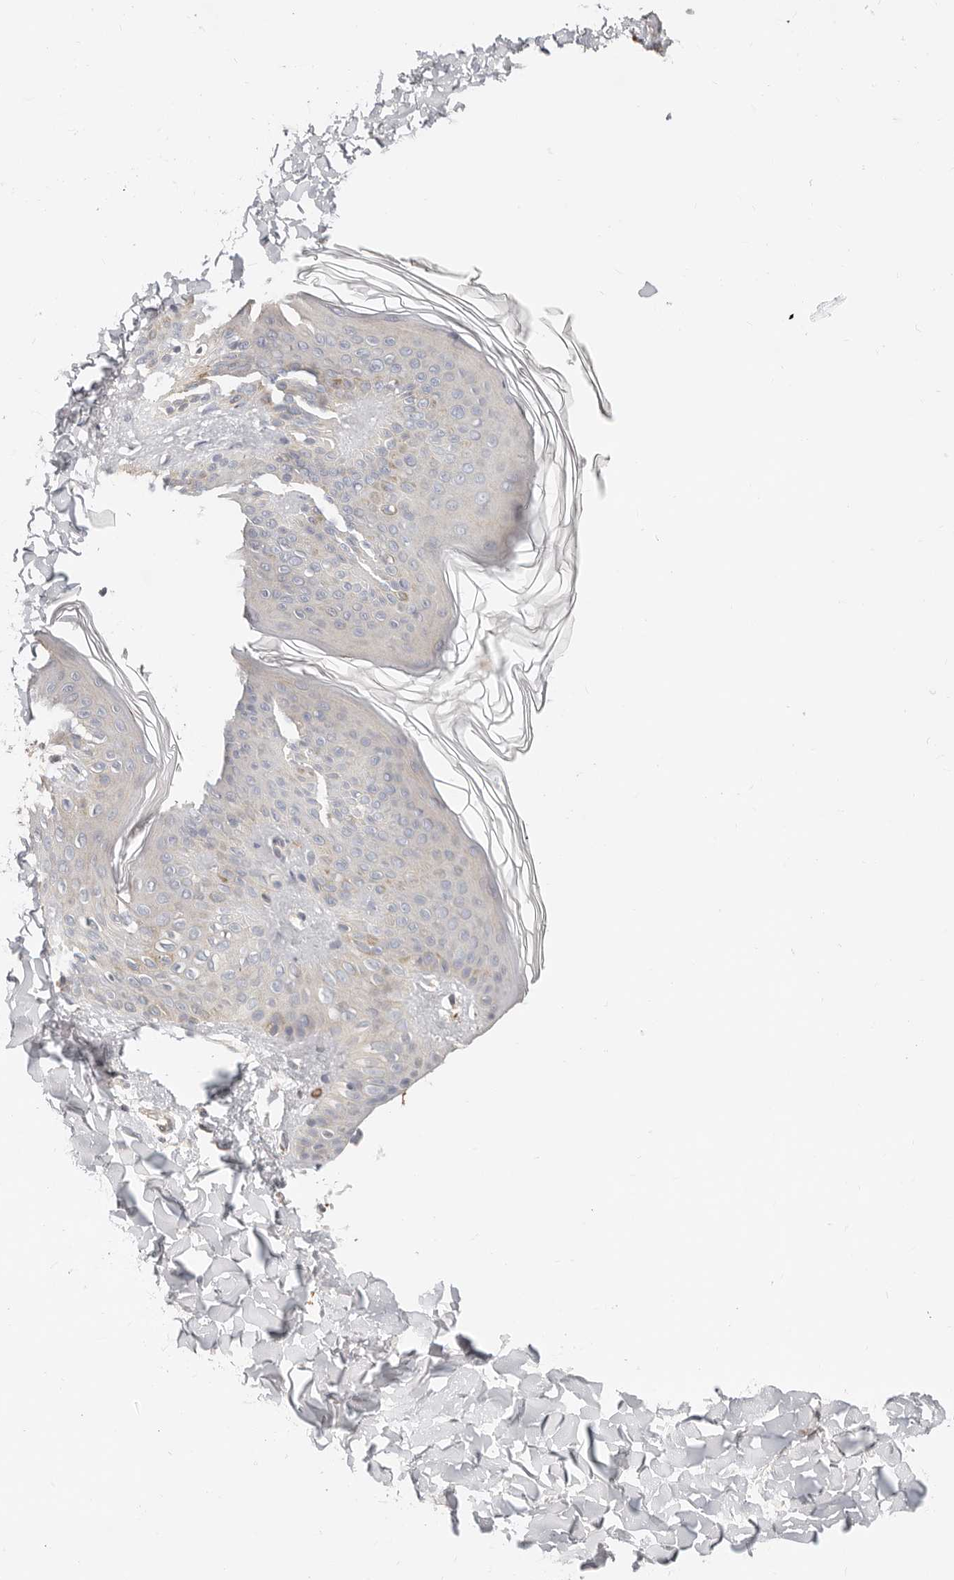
{"staining": {"intensity": "moderate", "quantity": "25%-75%", "location": "cytoplasmic/membranous"}, "tissue": "skin", "cell_type": "Fibroblasts", "image_type": "normal", "snomed": [{"axis": "morphology", "description": "Normal tissue, NOS"}, {"axis": "morphology", "description": "Neoplasm, benign, NOS"}, {"axis": "topography", "description": "Skin"}, {"axis": "topography", "description": "Soft tissue"}], "caption": "Immunohistochemical staining of unremarkable skin exhibits medium levels of moderate cytoplasmic/membranous positivity in about 25%-75% of fibroblasts.", "gene": "ZRANB1", "patient": {"sex": "male", "age": 26}}